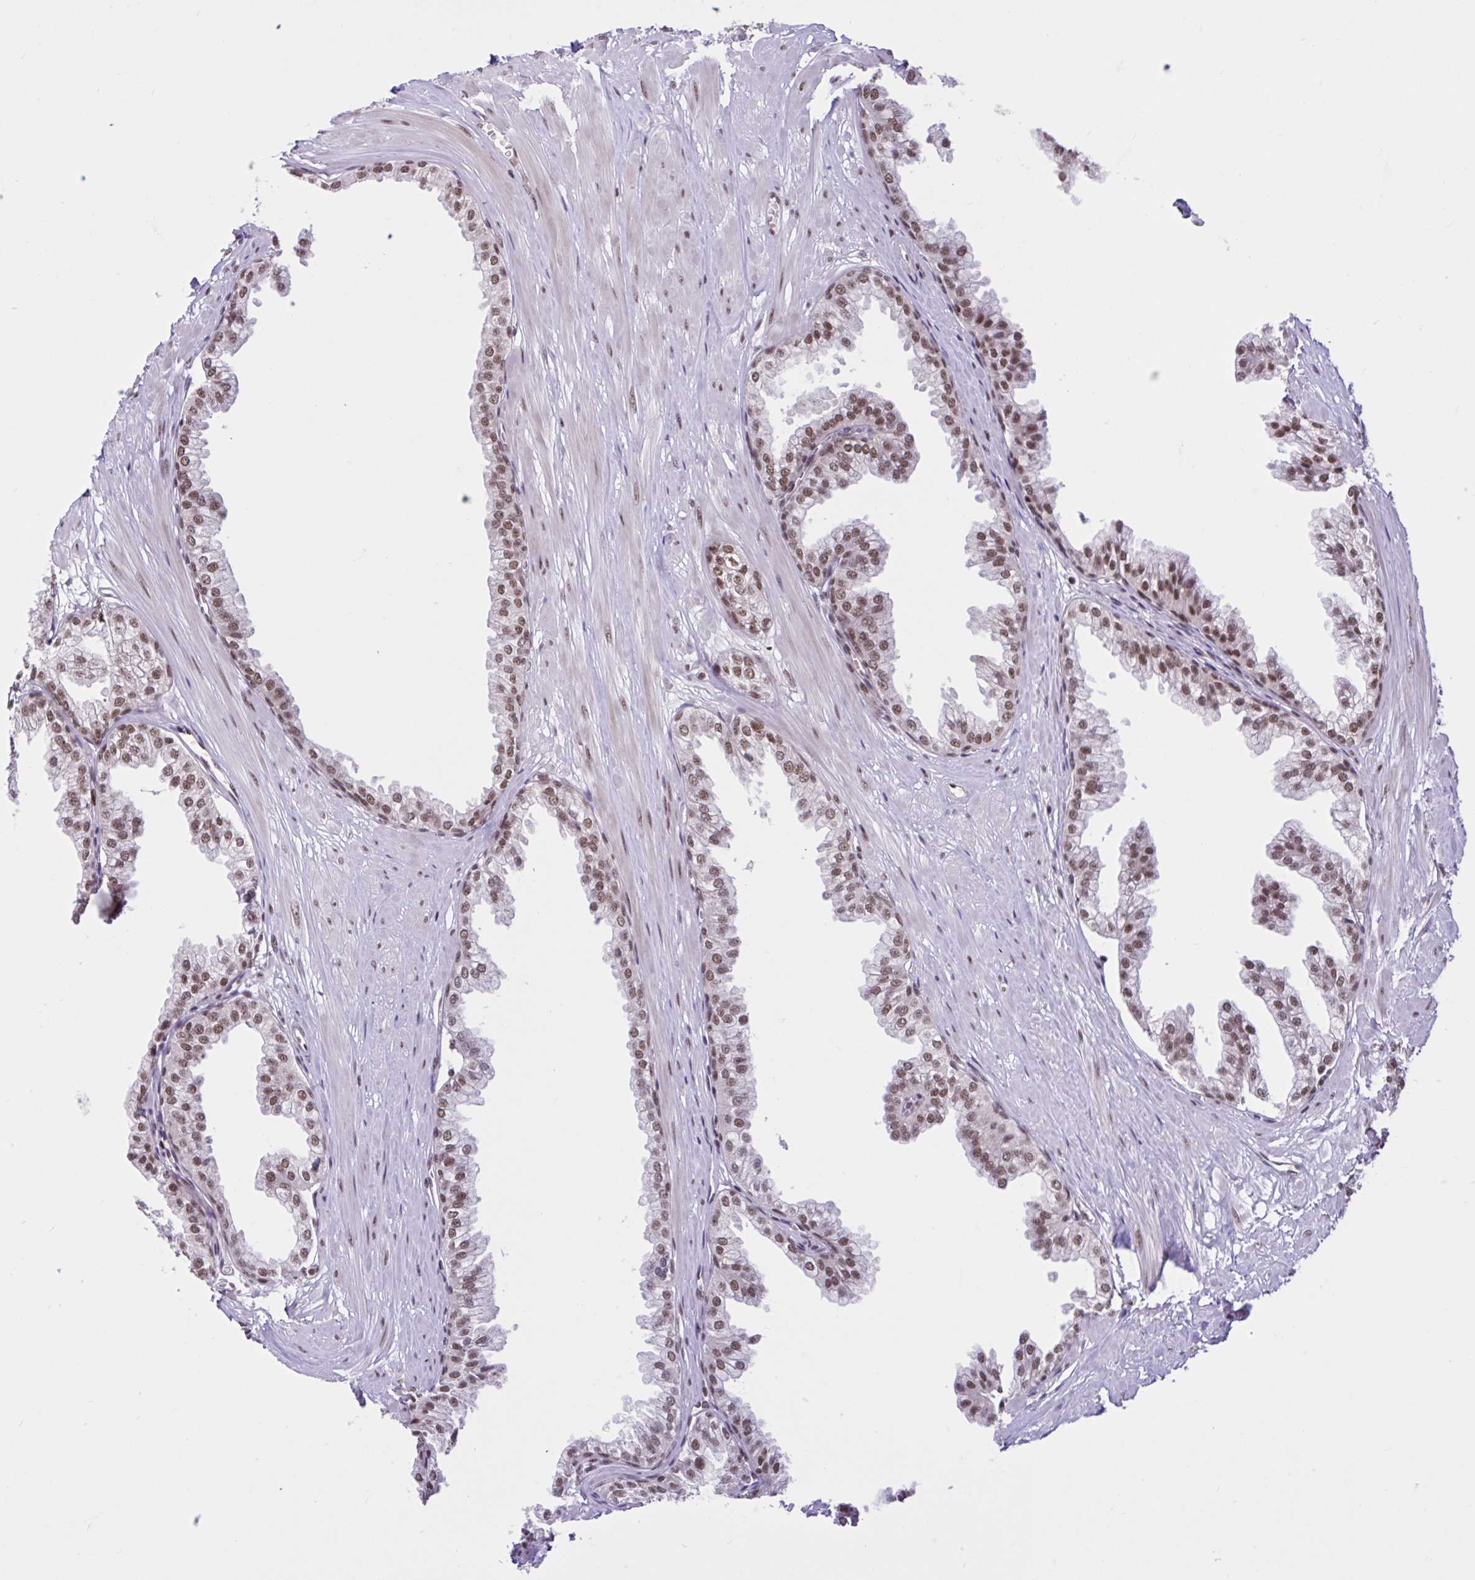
{"staining": {"intensity": "moderate", "quantity": ">75%", "location": "nuclear"}, "tissue": "prostate", "cell_type": "Glandular cells", "image_type": "normal", "snomed": [{"axis": "morphology", "description": "Normal tissue, NOS"}, {"axis": "topography", "description": "Prostate"}, {"axis": "topography", "description": "Peripheral nerve tissue"}], "caption": "Human prostate stained with a protein marker exhibits moderate staining in glandular cells.", "gene": "CCDC12", "patient": {"sex": "male", "age": 55}}